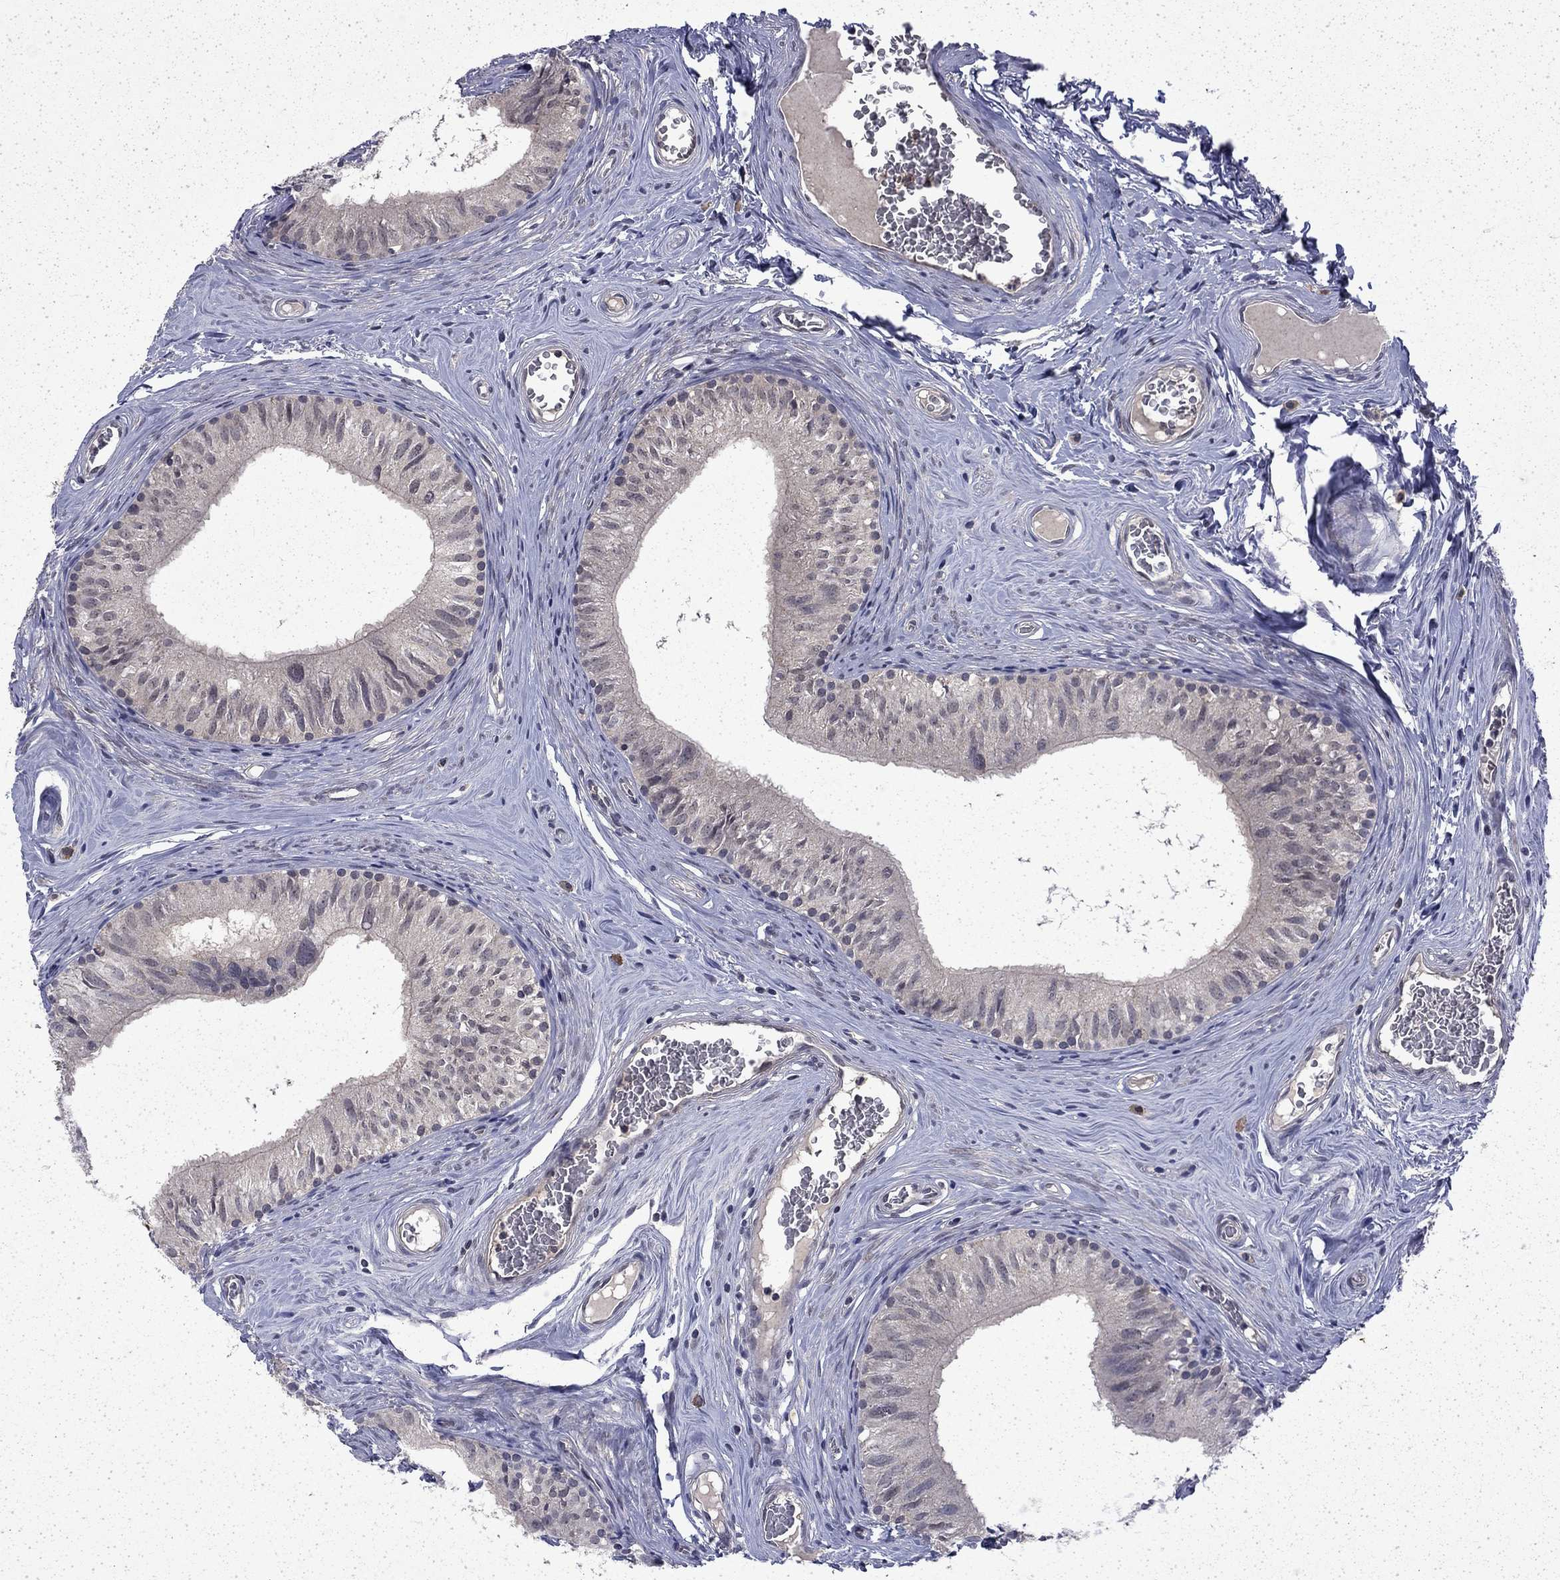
{"staining": {"intensity": "negative", "quantity": "none", "location": "none"}, "tissue": "epididymis", "cell_type": "Glandular cells", "image_type": "normal", "snomed": [{"axis": "morphology", "description": "Normal tissue, NOS"}, {"axis": "topography", "description": "Epididymis"}], "caption": "DAB (3,3'-diaminobenzidine) immunohistochemical staining of unremarkable epididymis demonstrates no significant staining in glandular cells. (DAB (3,3'-diaminobenzidine) immunohistochemistry visualized using brightfield microscopy, high magnification).", "gene": "CHAT", "patient": {"sex": "male", "age": 52}}